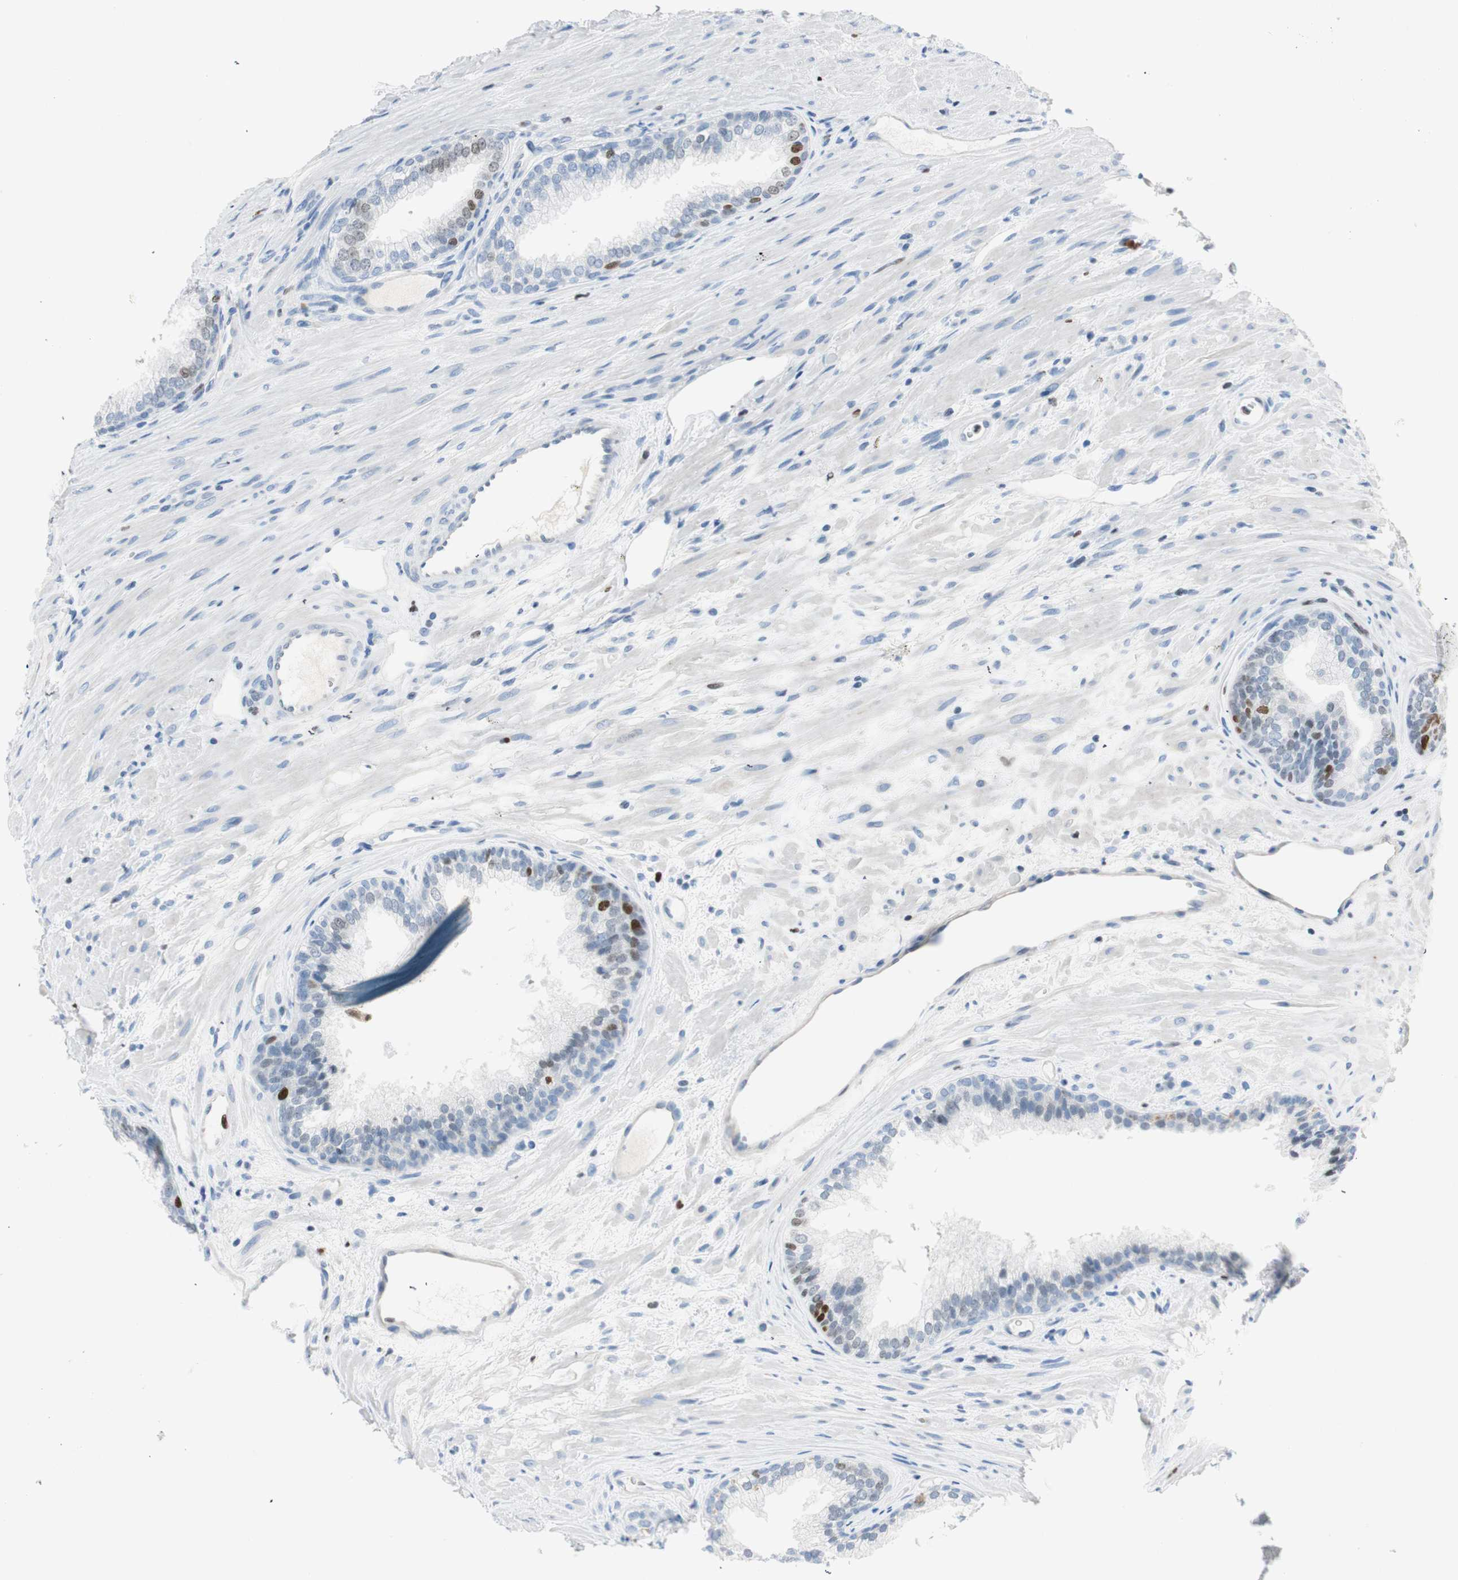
{"staining": {"intensity": "weak", "quantity": "<25%", "location": "nuclear"}, "tissue": "prostate", "cell_type": "Glandular cells", "image_type": "normal", "snomed": [{"axis": "morphology", "description": "Normal tissue, NOS"}, {"axis": "topography", "description": "Prostate"}], "caption": "Unremarkable prostate was stained to show a protein in brown. There is no significant expression in glandular cells.", "gene": "EZH2", "patient": {"sex": "male", "age": 76}}